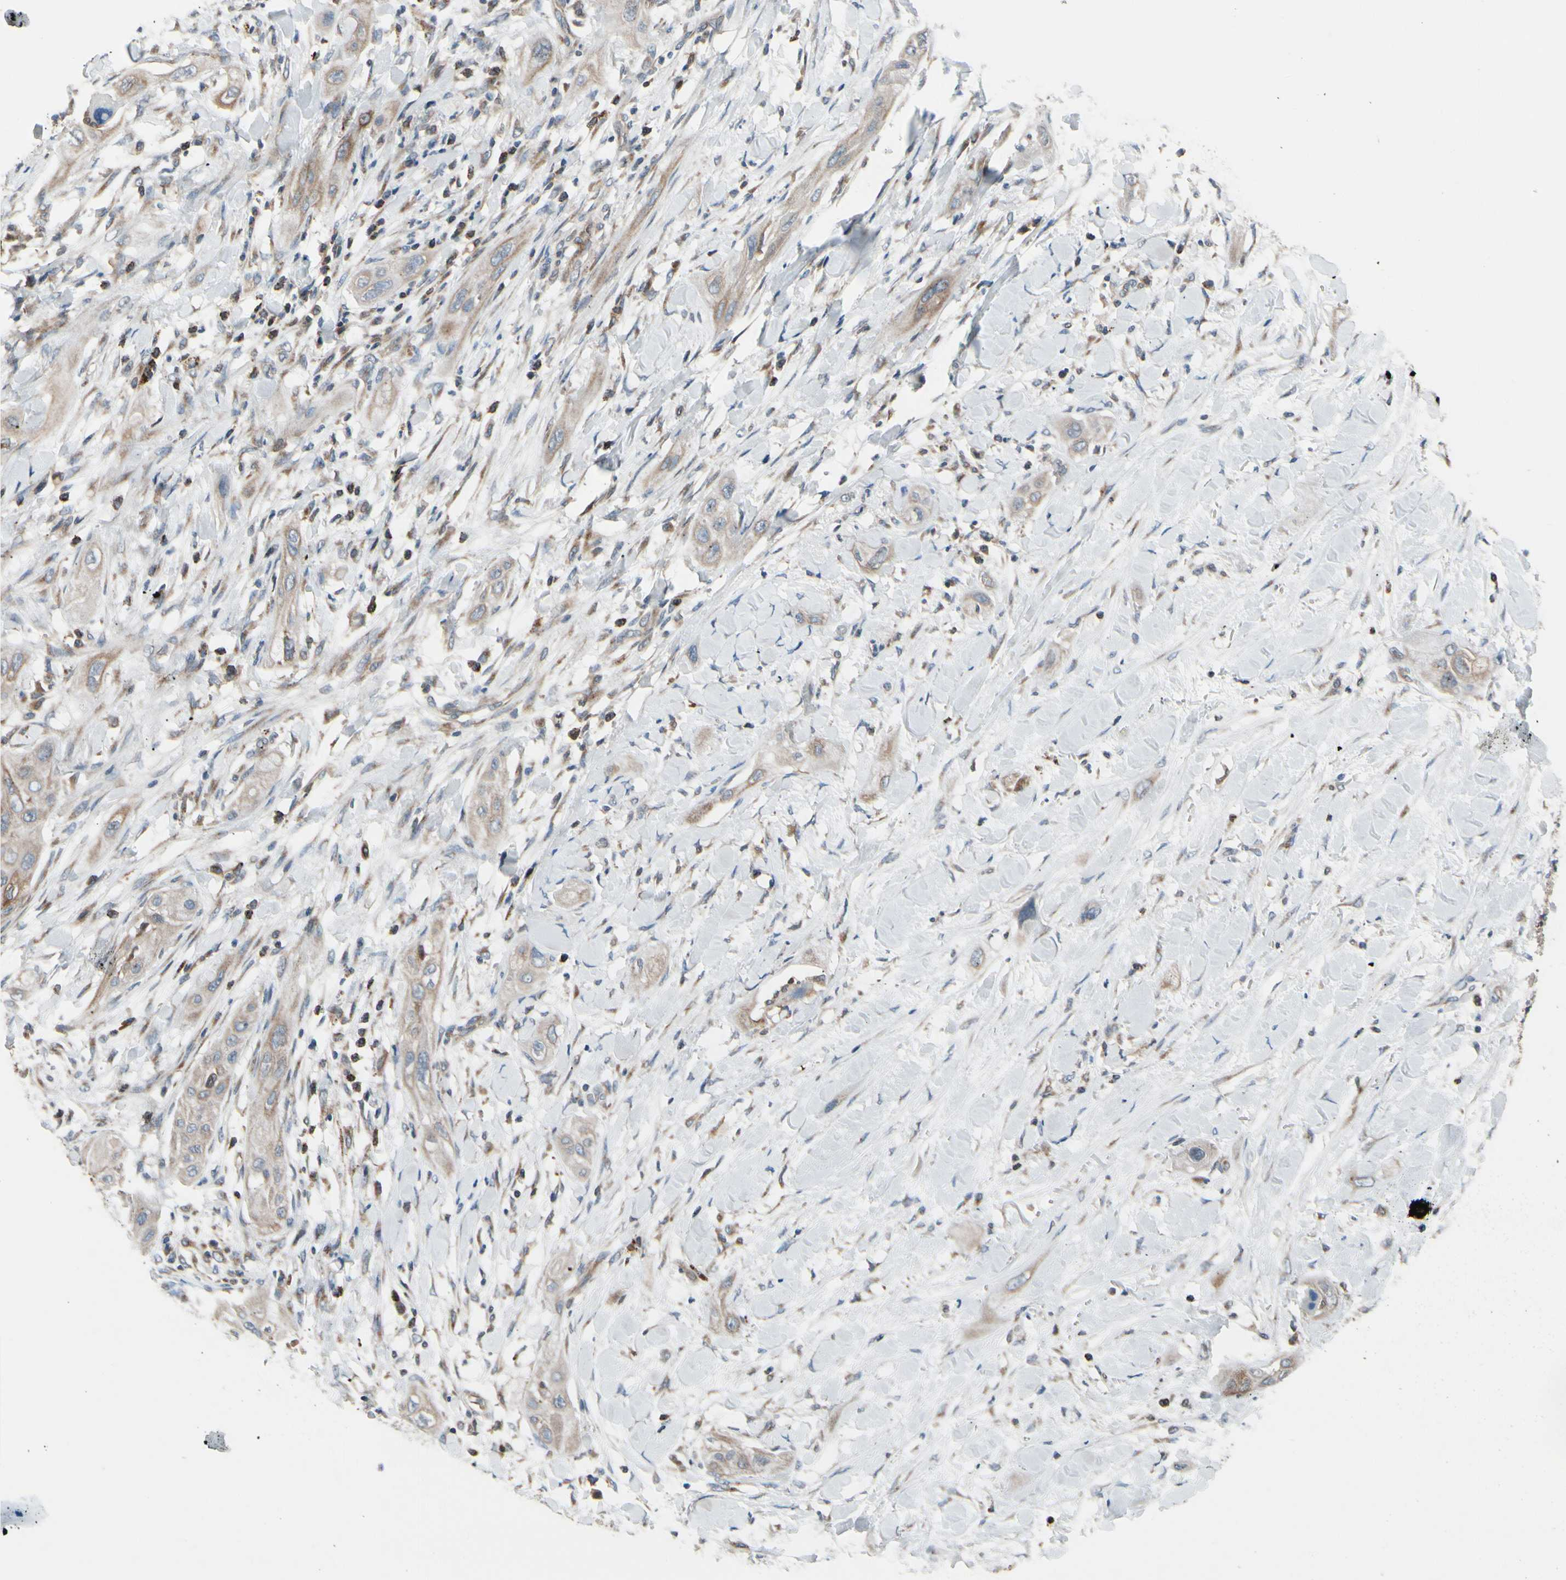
{"staining": {"intensity": "weak", "quantity": ">75%", "location": "cytoplasmic/membranous"}, "tissue": "lung cancer", "cell_type": "Tumor cells", "image_type": "cancer", "snomed": [{"axis": "morphology", "description": "Squamous cell carcinoma, NOS"}, {"axis": "topography", "description": "Lung"}], "caption": "Tumor cells show weak cytoplasmic/membranous staining in approximately >75% of cells in lung cancer.", "gene": "CLCC1", "patient": {"sex": "female", "age": 47}}